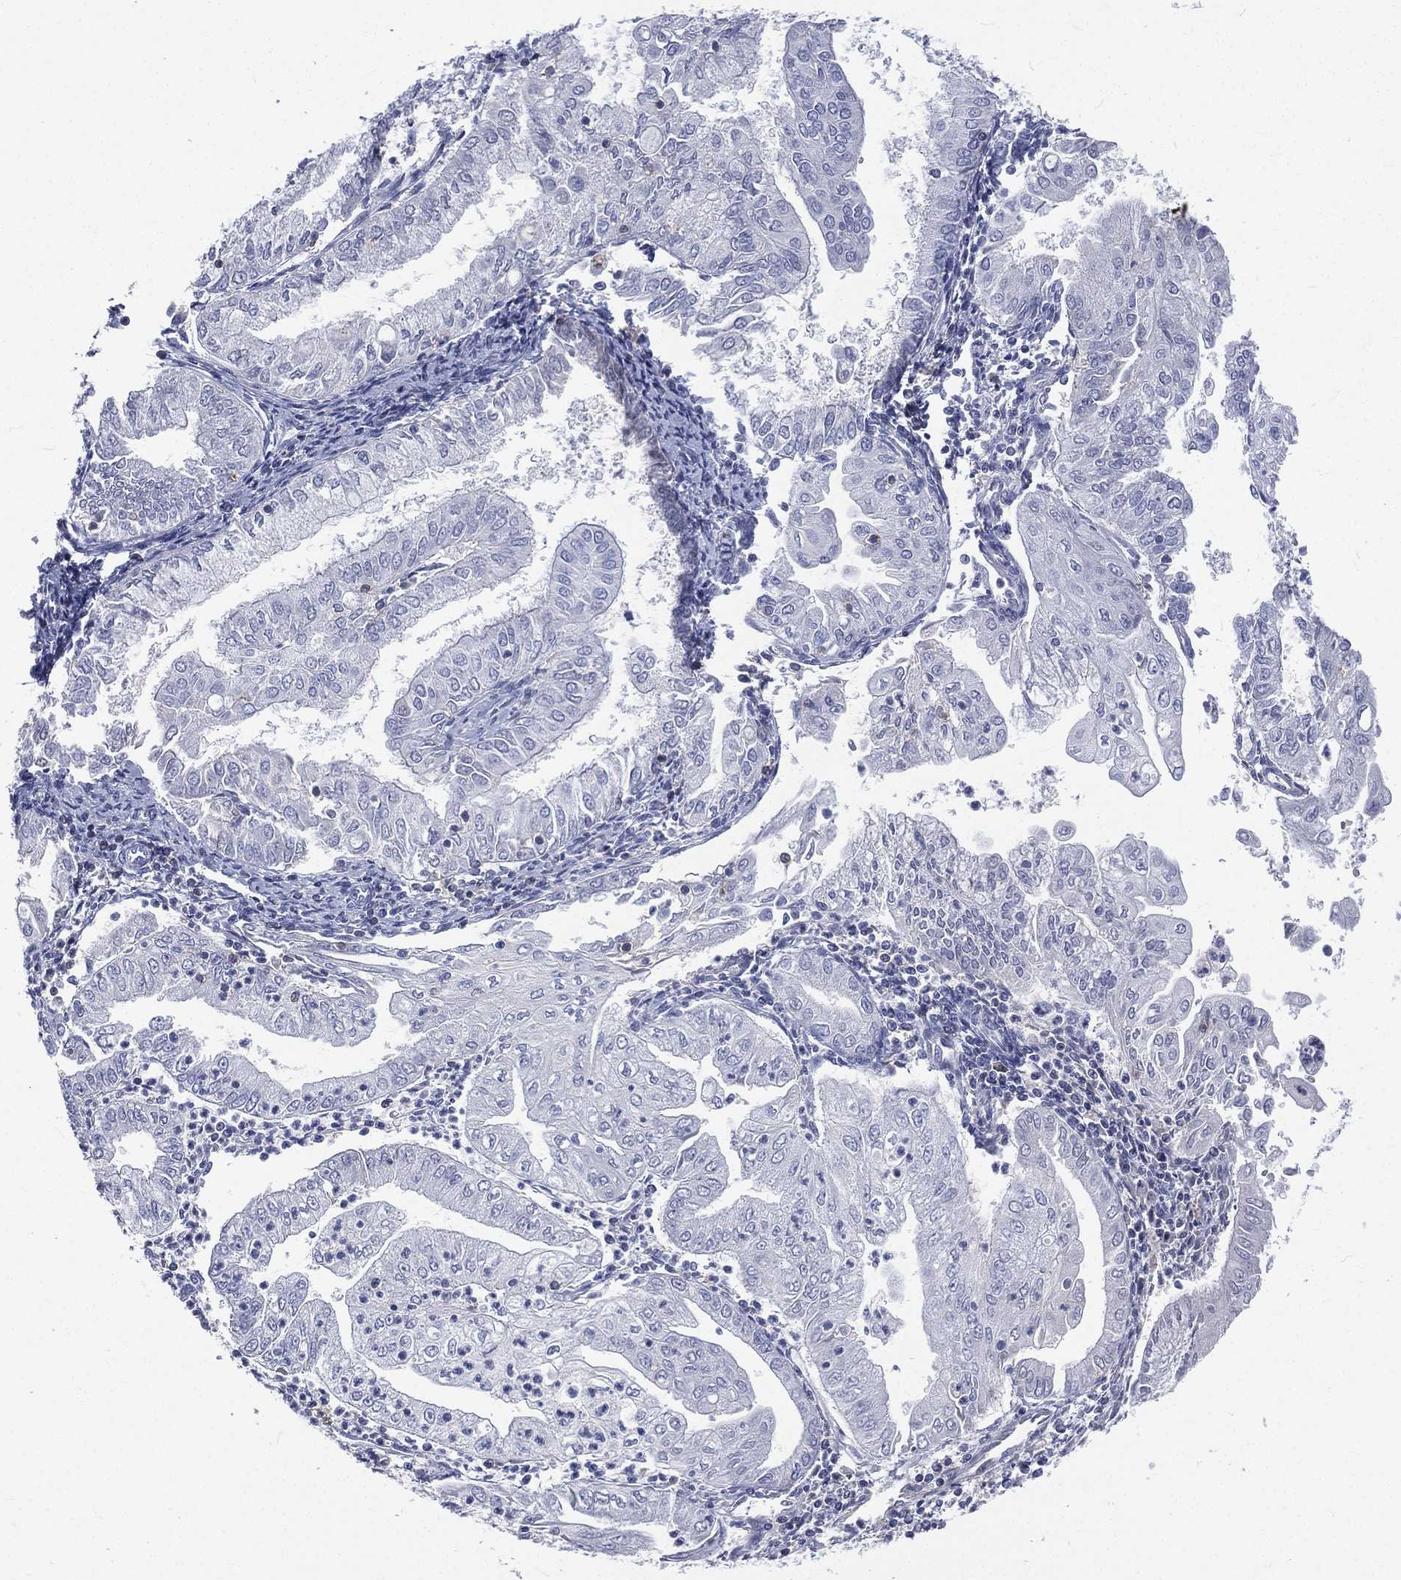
{"staining": {"intensity": "negative", "quantity": "none", "location": "none"}, "tissue": "endometrial cancer", "cell_type": "Tumor cells", "image_type": "cancer", "snomed": [{"axis": "morphology", "description": "Adenocarcinoma, NOS"}, {"axis": "topography", "description": "Endometrium"}], "caption": "Tumor cells show no significant expression in endometrial cancer (adenocarcinoma). (Brightfield microscopy of DAB IHC at high magnification).", "gene": "CD3D", "patient": {"sex": "female", "age": 56}}